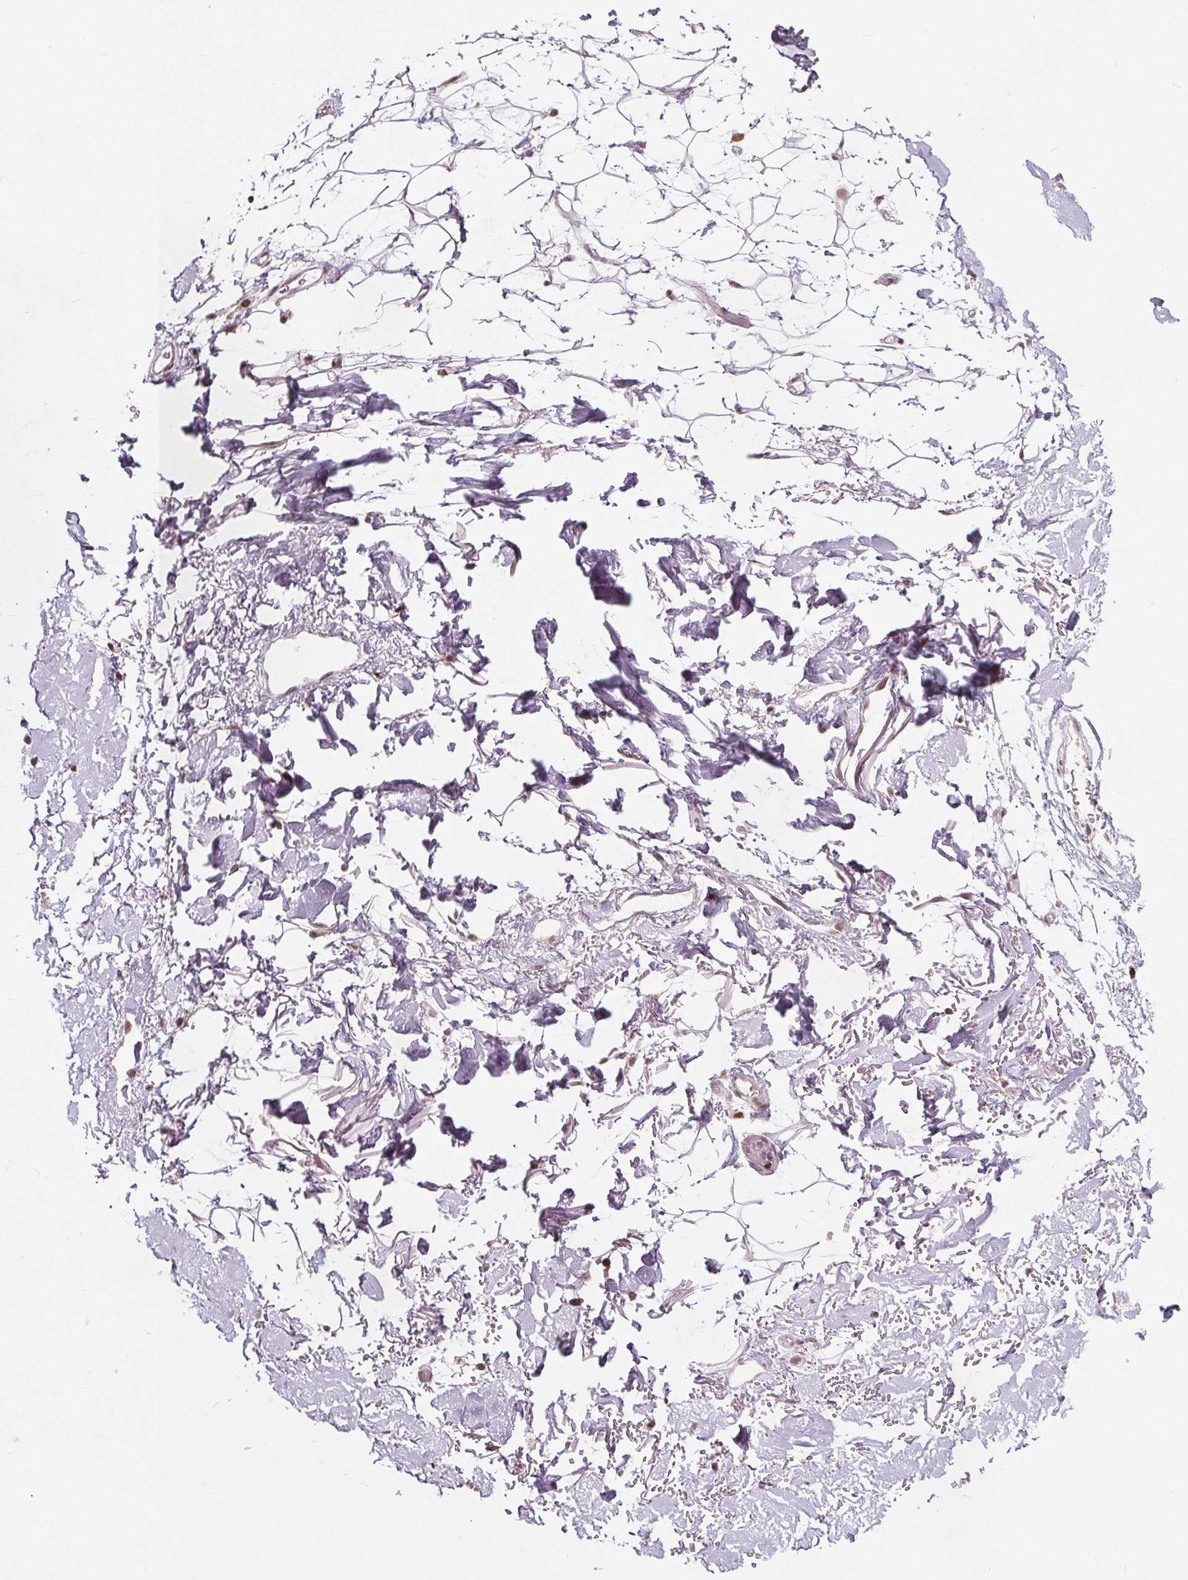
{"staining": {"intensity": "weak", "quantity": "25%-75%", "location": "nuclear"}, "tissue": "adipose tissue", "cell_type": "Adipocytes", "image_type": "normal", "snomed": [{"axis": "morphology", "description": "Normal tissue, NOS"}, {"axis": "topography", "description": "Anal"}, {"axis": "topography", "description": "Peripheral nerve tissue"}], "caption": "An image of human adipose tissue stained for a protein demonstrates weak nuclear brown staining in adipocytes.", "gene": "TAF6L", "patient": {"sex": "male", "age": 78}}